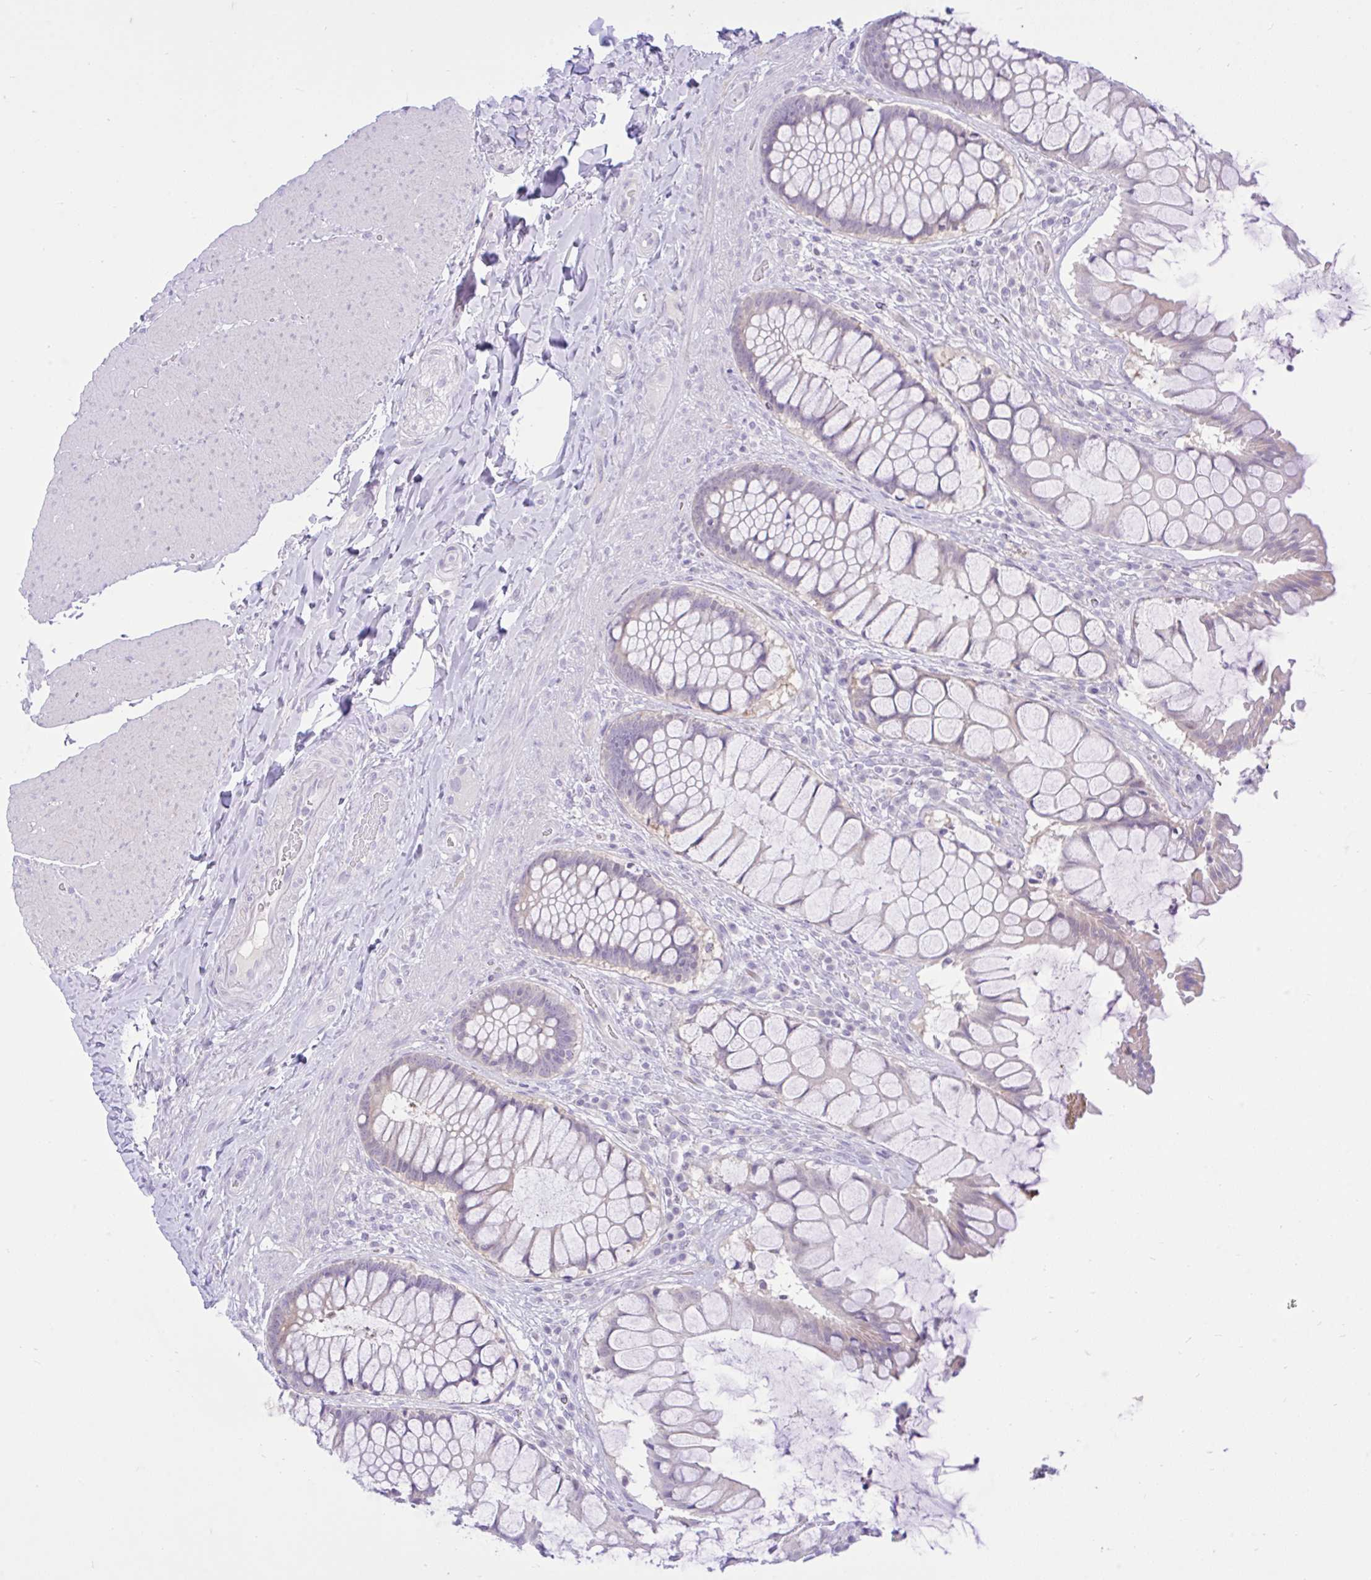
{"staining": {"intensity": "moderate", "quantity": "<25%", "location": "cytoplasmic/membranous"}, "tissue": "rectum", "cell_type": "Glandular cells", "image_type": "normal", "snomed": [{"axis": "morphology", "description": "Normal tissue, NOS"}, {"axis": "topography", "description": "Rectum"}], "caption": "Rectum stained with DAB (3,3'-diaminobenzidine) immunohistochemistry shows low levels of moderate cytoplasmic/membranous staining in approximately <25% of glandular cells. (Stains: DAB (3,3'-diaminobenzidine) in brown, nuclei in blue, Microscopy: brightfield microscopy at high magnification).", "gene": "ZNF101", "patient": {"sex": "female", "age": 58}}